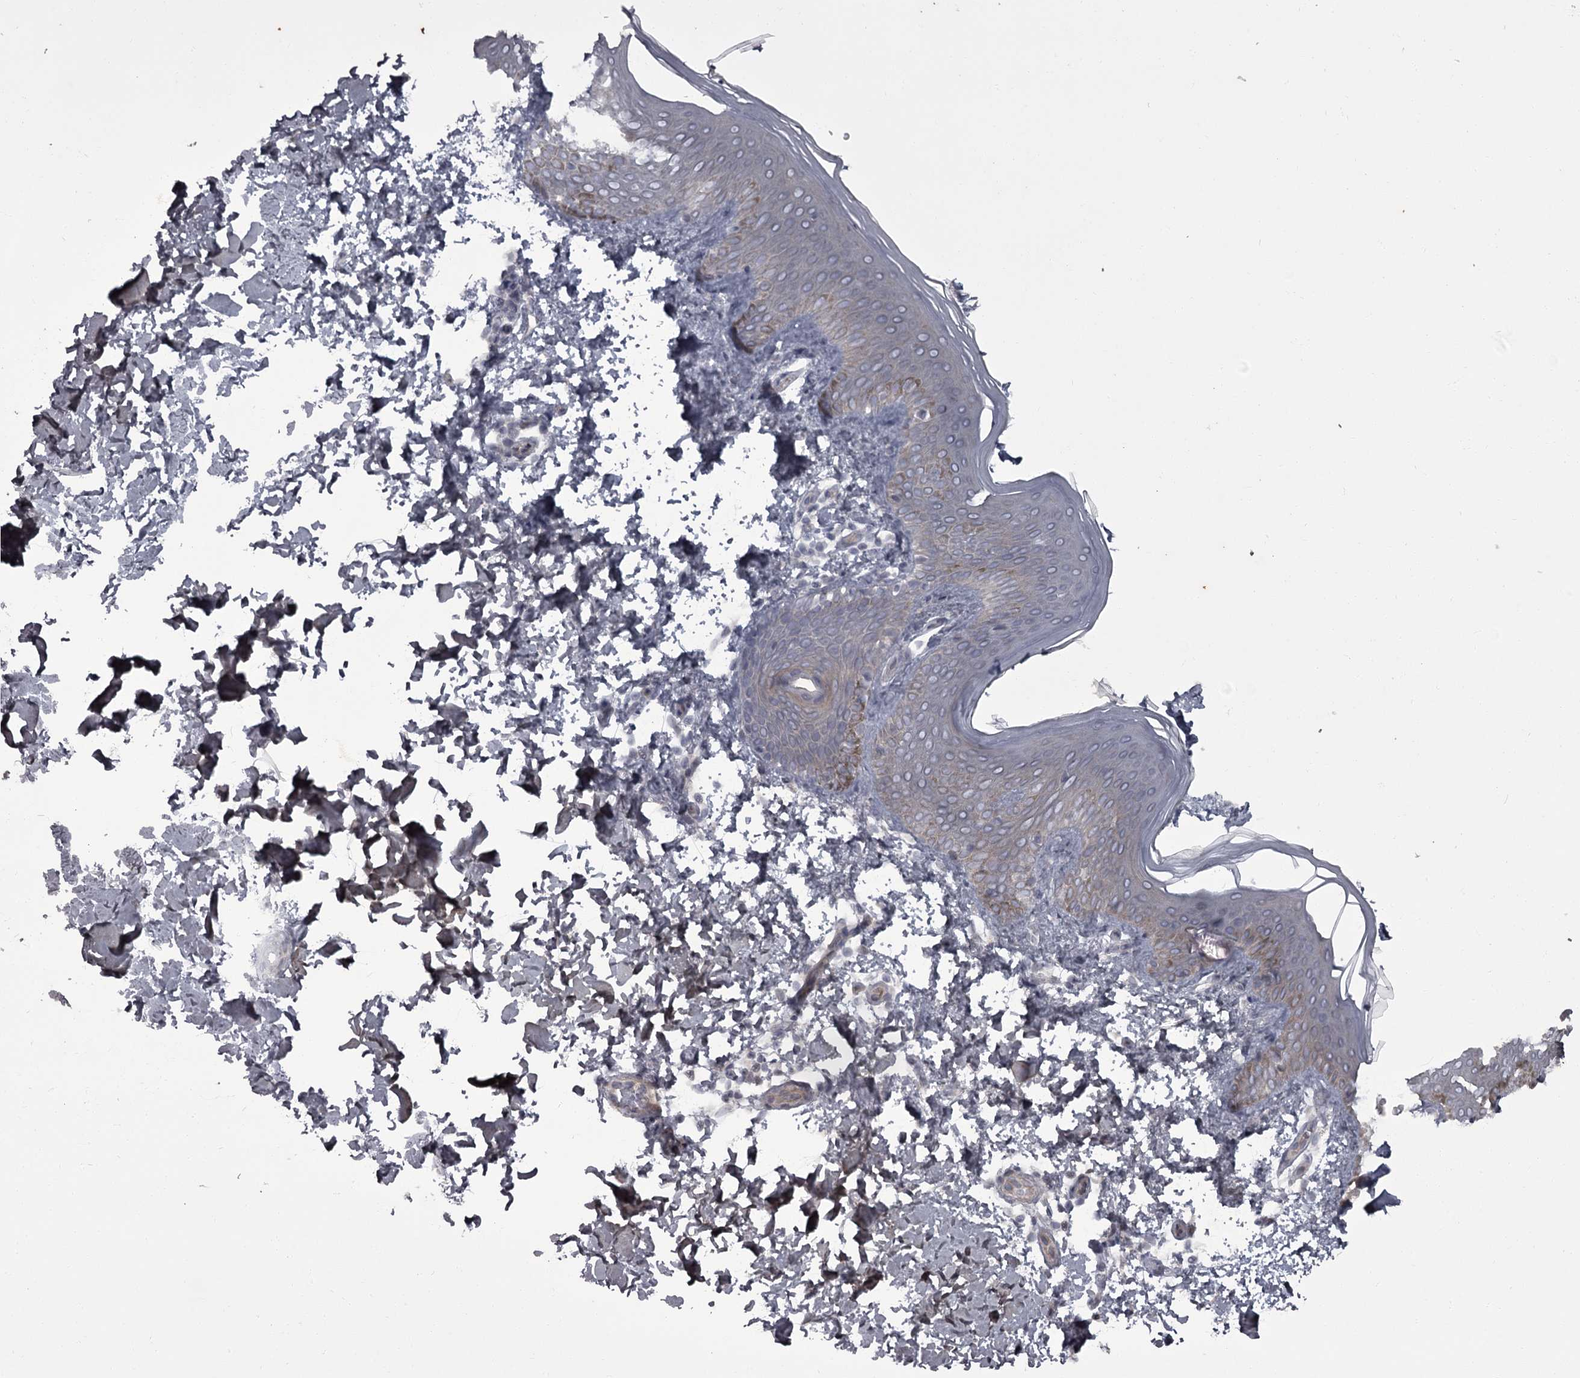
{"staining": {"intensity": "negative", "quantity": "none", "location": "none"}, "tissue": "skin", "cell_type": "Fibroblasts", "image_type": "normal", "snomed": [{"axis": "morphology", "description": "Normal tissue, NOS"}, {"axis": "topography", "description": "Skin"}], "caption": "Skin stained for a protein using IHC exhibits no positivity fibroblasts.", "gene": "THAP9", "patient": {"sex": "male", "age": 36}}